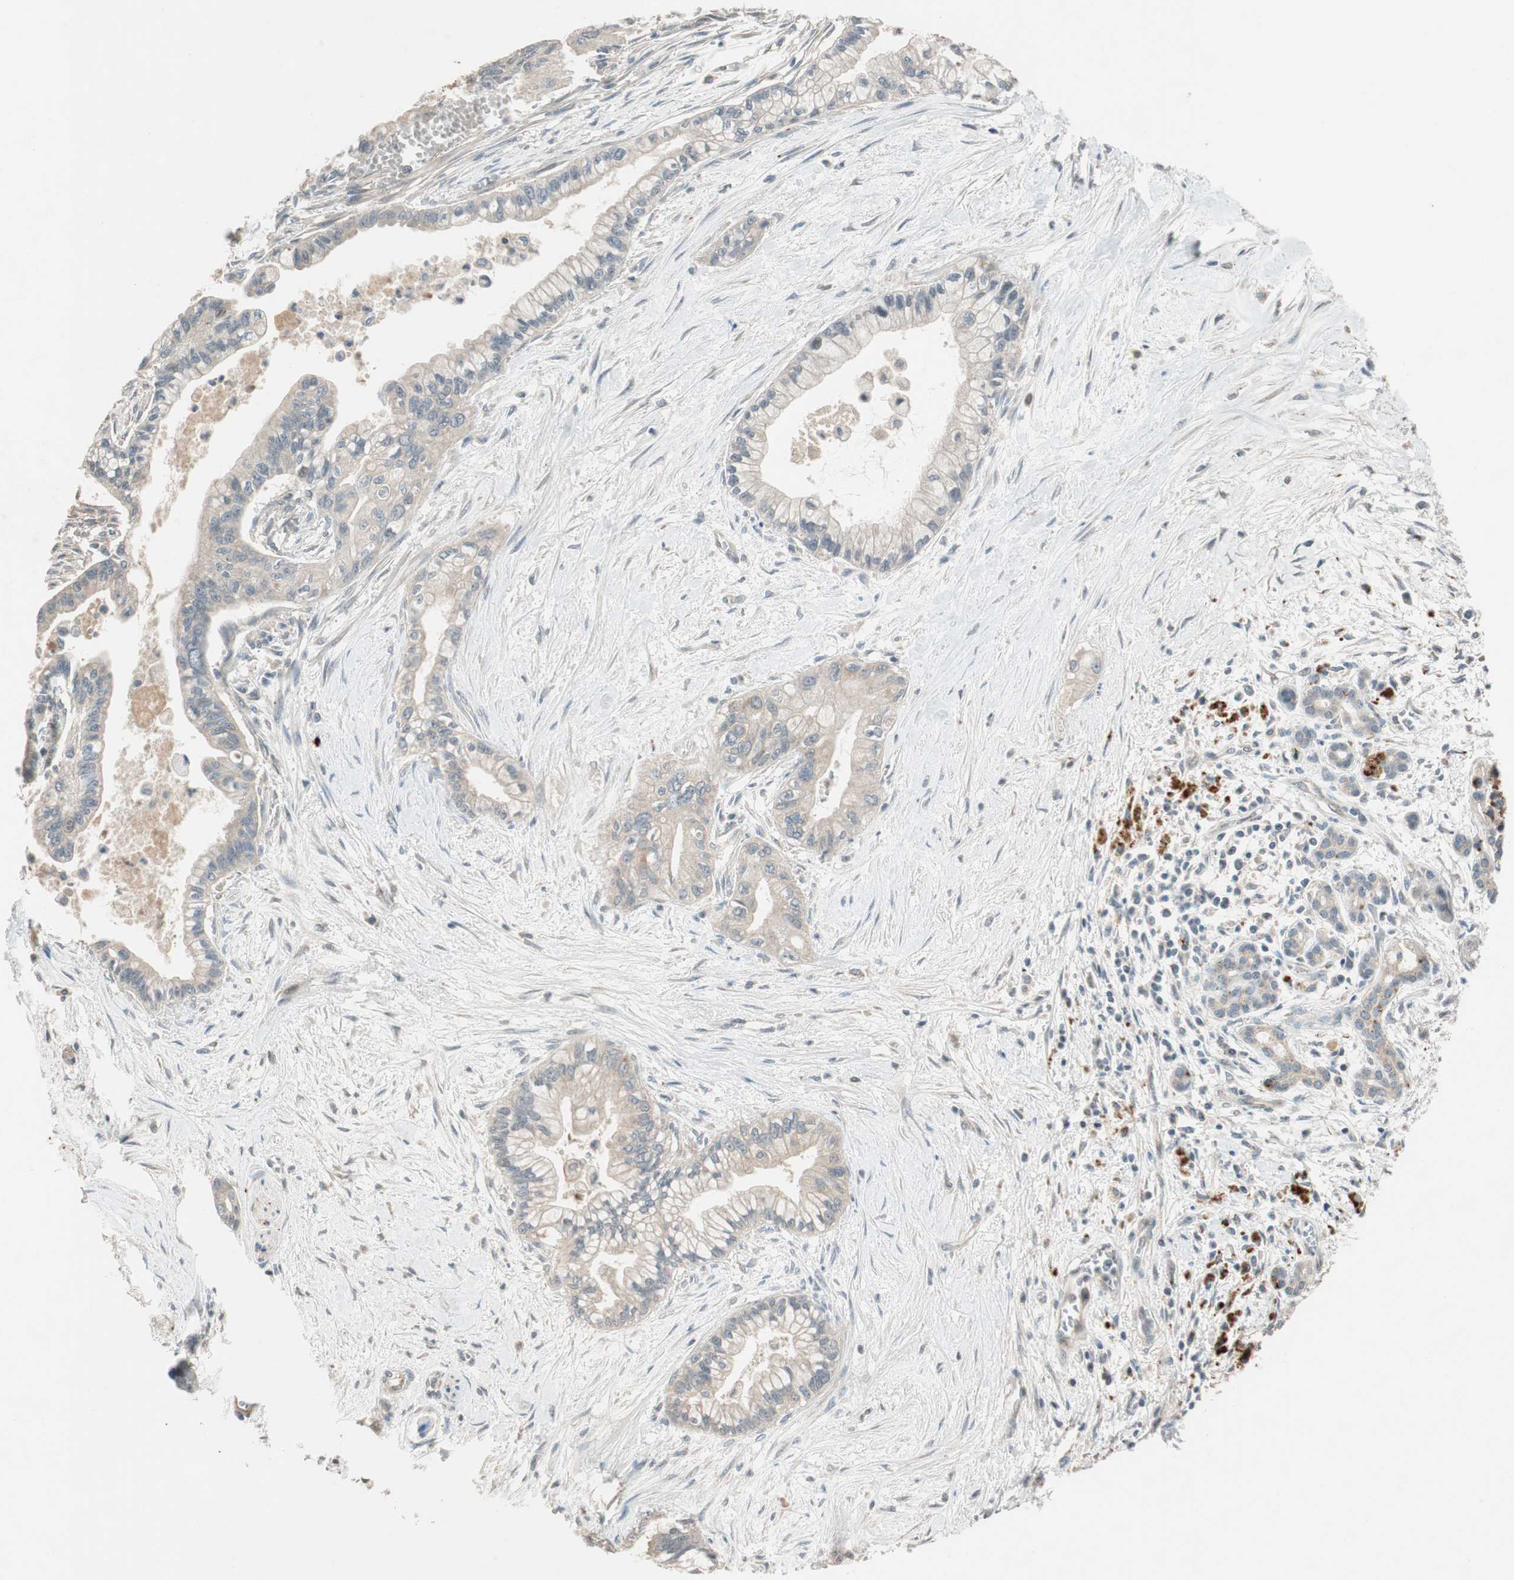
{"staining": {"intensity": "weak", "quantity": ">75%", "location": "cytoplasmic/membranous"}, "tissue": "pancreatic cancer", "cell_type": "Tumor cells", "image_type": "cancer", "snomed": [{"axis": "morphology", "description": "Adenocarcinoma, NOS"}, {"axis": "topography", "description": "Pancreas"}], "caption": "Immunohistochemistry (IHC) image of neoplastic tissue: human pancreatic cancer stained using immunohistochemistry (IHC) shows low levels of weak protein expression localized specifically in the cytoplasmic/membranous of tumor cells, appearing as a cytoplasmic/membranous brown color.", "gene": "GLB1", "patient": {"sex": "male", "age": 70}}